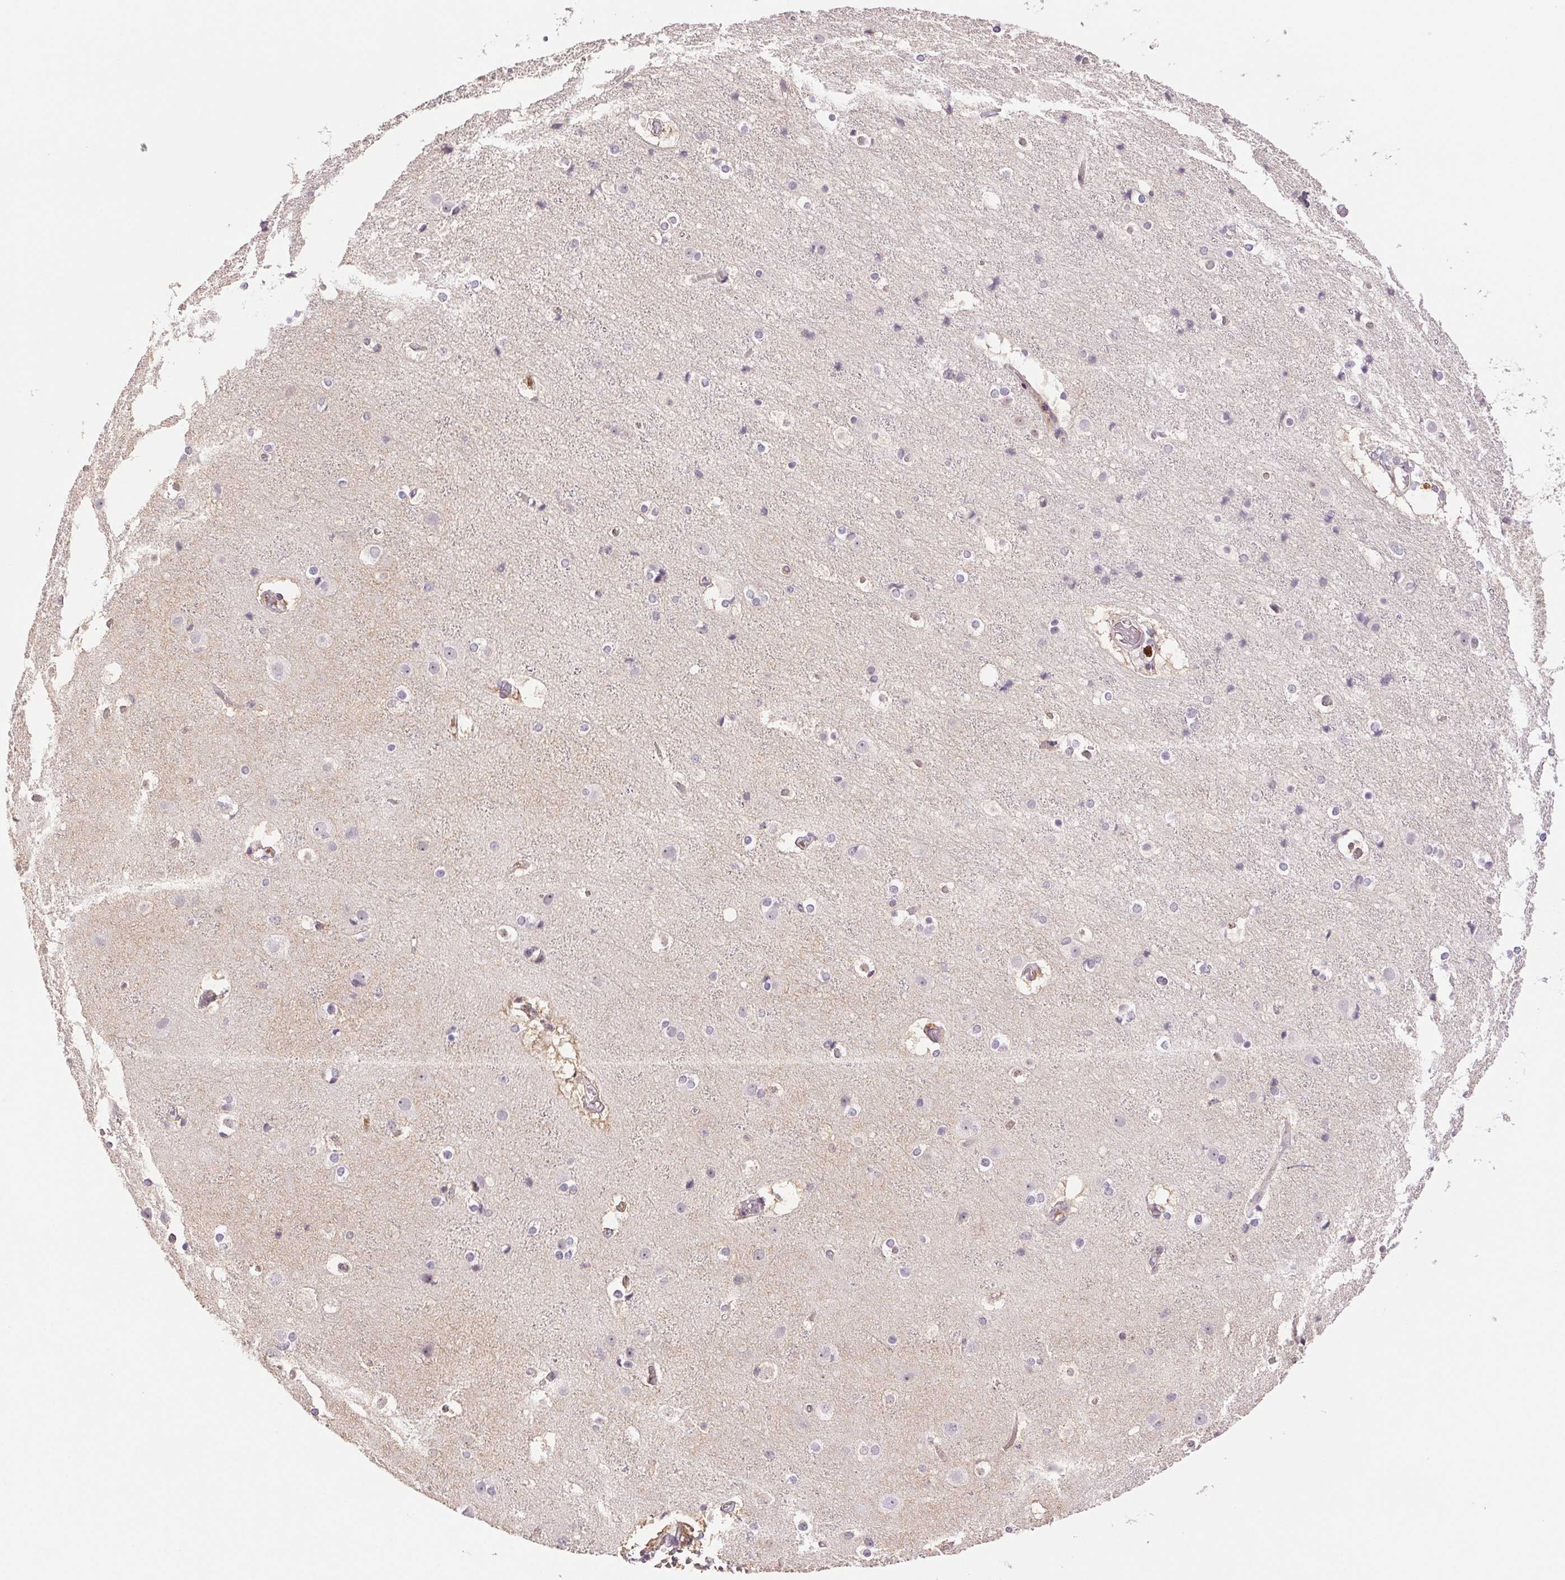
{"staining": {"intensity": "negative", "quantity": "none", "location": "none"}, "tissue": "cerebral cortex", "cell_type": "Endothelial cells", "image_type": "normal", "snomed": [{"axis": "morphology", "description": "Normal tissue, NOS"}, {"axis": "topography", "description": "Cerebral cortex"}], "caption": "High magnification brightfield microscopy of normal cerebral cortex stained with DAB (brown) and counterstained with hematoxylin (blue): endothelial cells show no significant expression.", "gene": "TMEM253", "patient": {"sex": "female", "age": 52}}